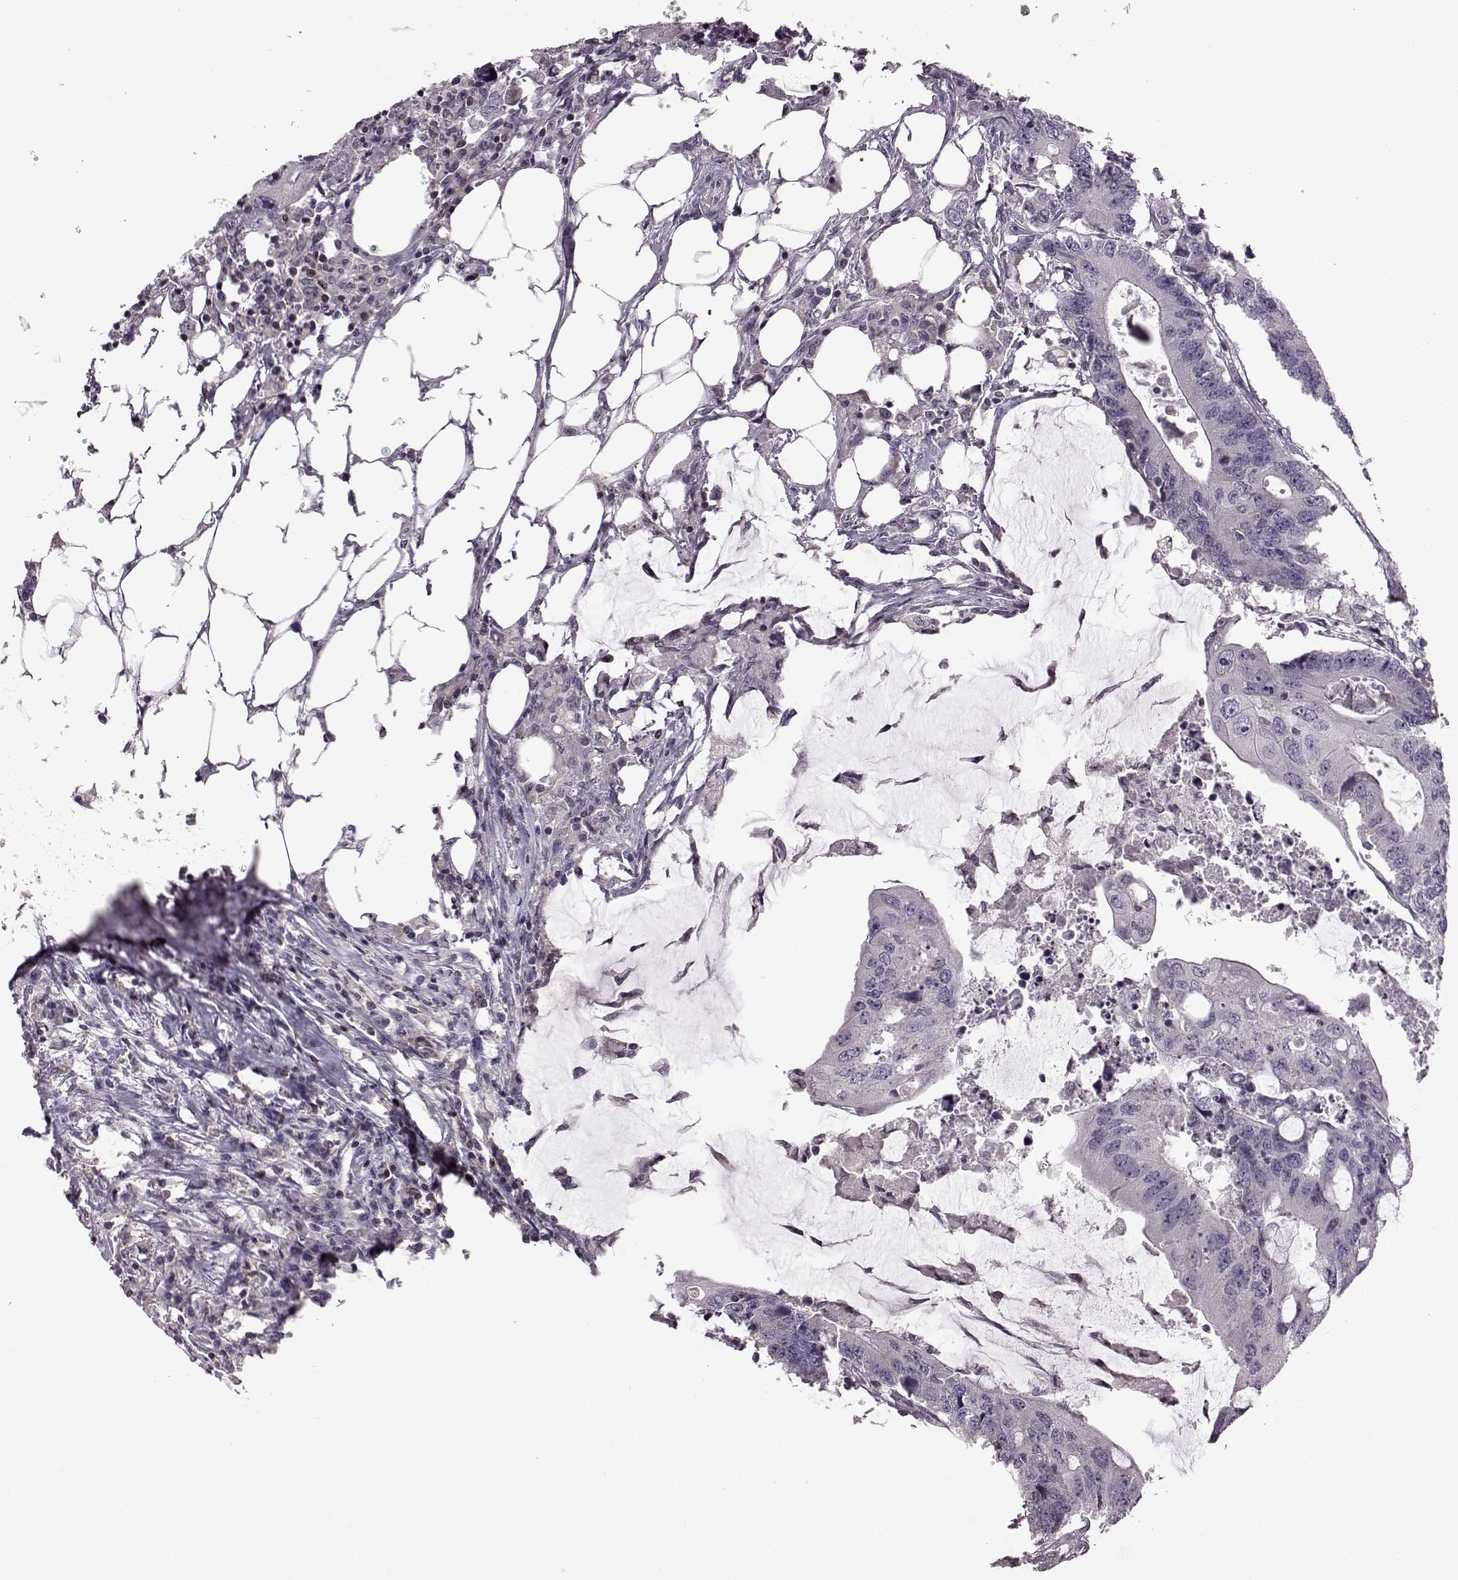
{"staining": {"intensity": "negative", "quantity": "none", "location": "none"}, "tissue": "colorectal cancer", "cell_type": "Tumor cells", "image_type": "cancer", "snomed": [{"axis": "morphology", "description": "Adenocarcinoma, NOS"}, {"axis": "topography", "description": "Colon"}], "caption": "An immunohistochemistry (IHC) micrograph of adenocarcinoma (colorectal) is shown. There is no staining in tumor cells of adenocarcinoma (colorectal).", "gene": "CDC42SE1", "patient": {"sex": "male", "age": 71}}